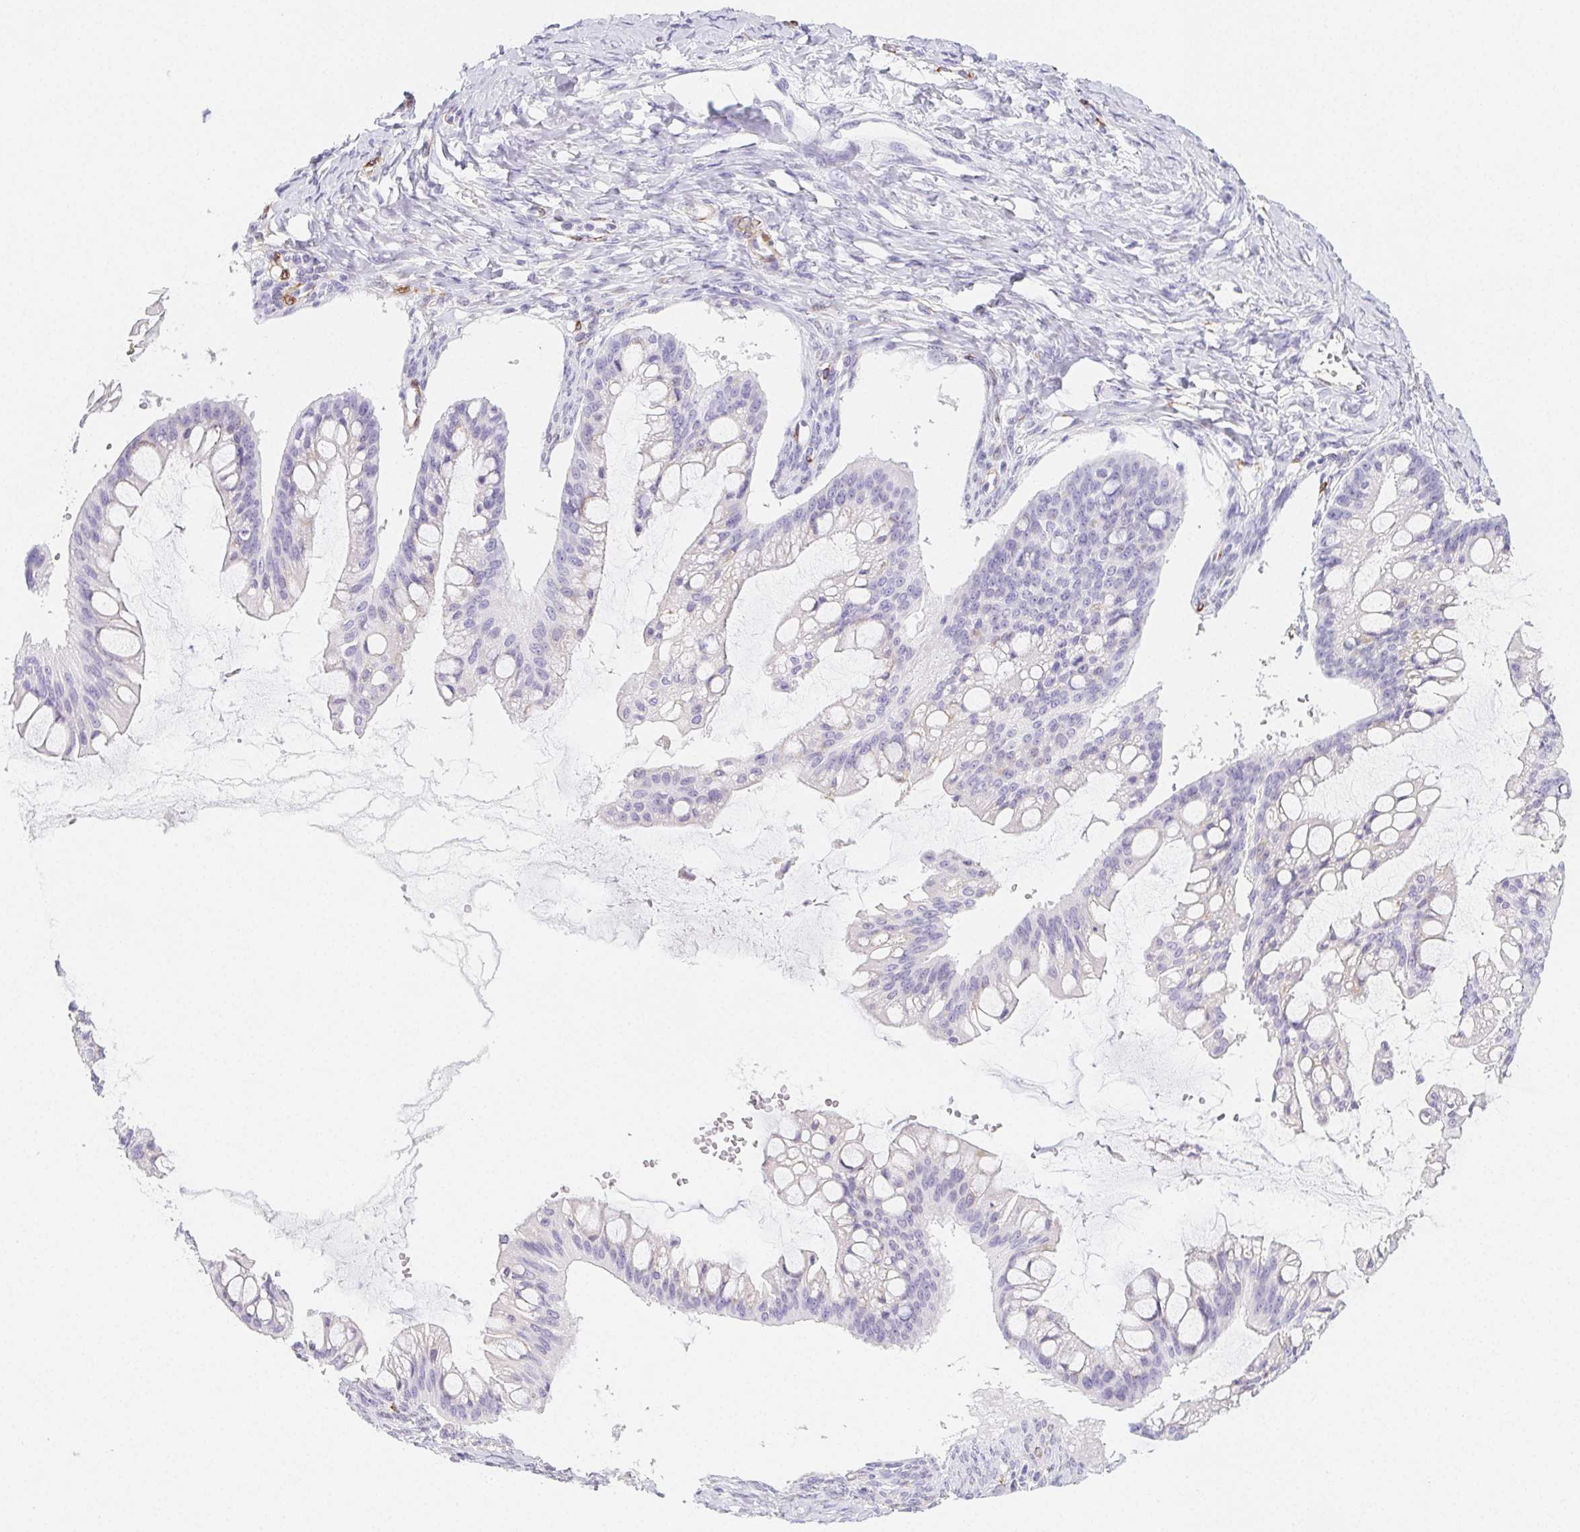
{"staining": {"intensity": "negative", "quantity": "none", "location": "none"}, "tissue": "ovarian cancer", "cell_type": "Tumor cells", "image_type": "cancer", "snomed": [{"axis": "morphology", "description": "Cystadenocarcinoma, mucinous, NOS"}, {"axis": "topography", "description": "Ovary"}], "caption": "High magnification brightfield microscopy of ovarian cancer stained with DAB (3,3'-diaminobenzidine) (brown) and counterstained with hematoxylin (blue): tumor cells show no significant staining.", "gene": "HRC", "patient": {"sex": "female", "age": 73}}